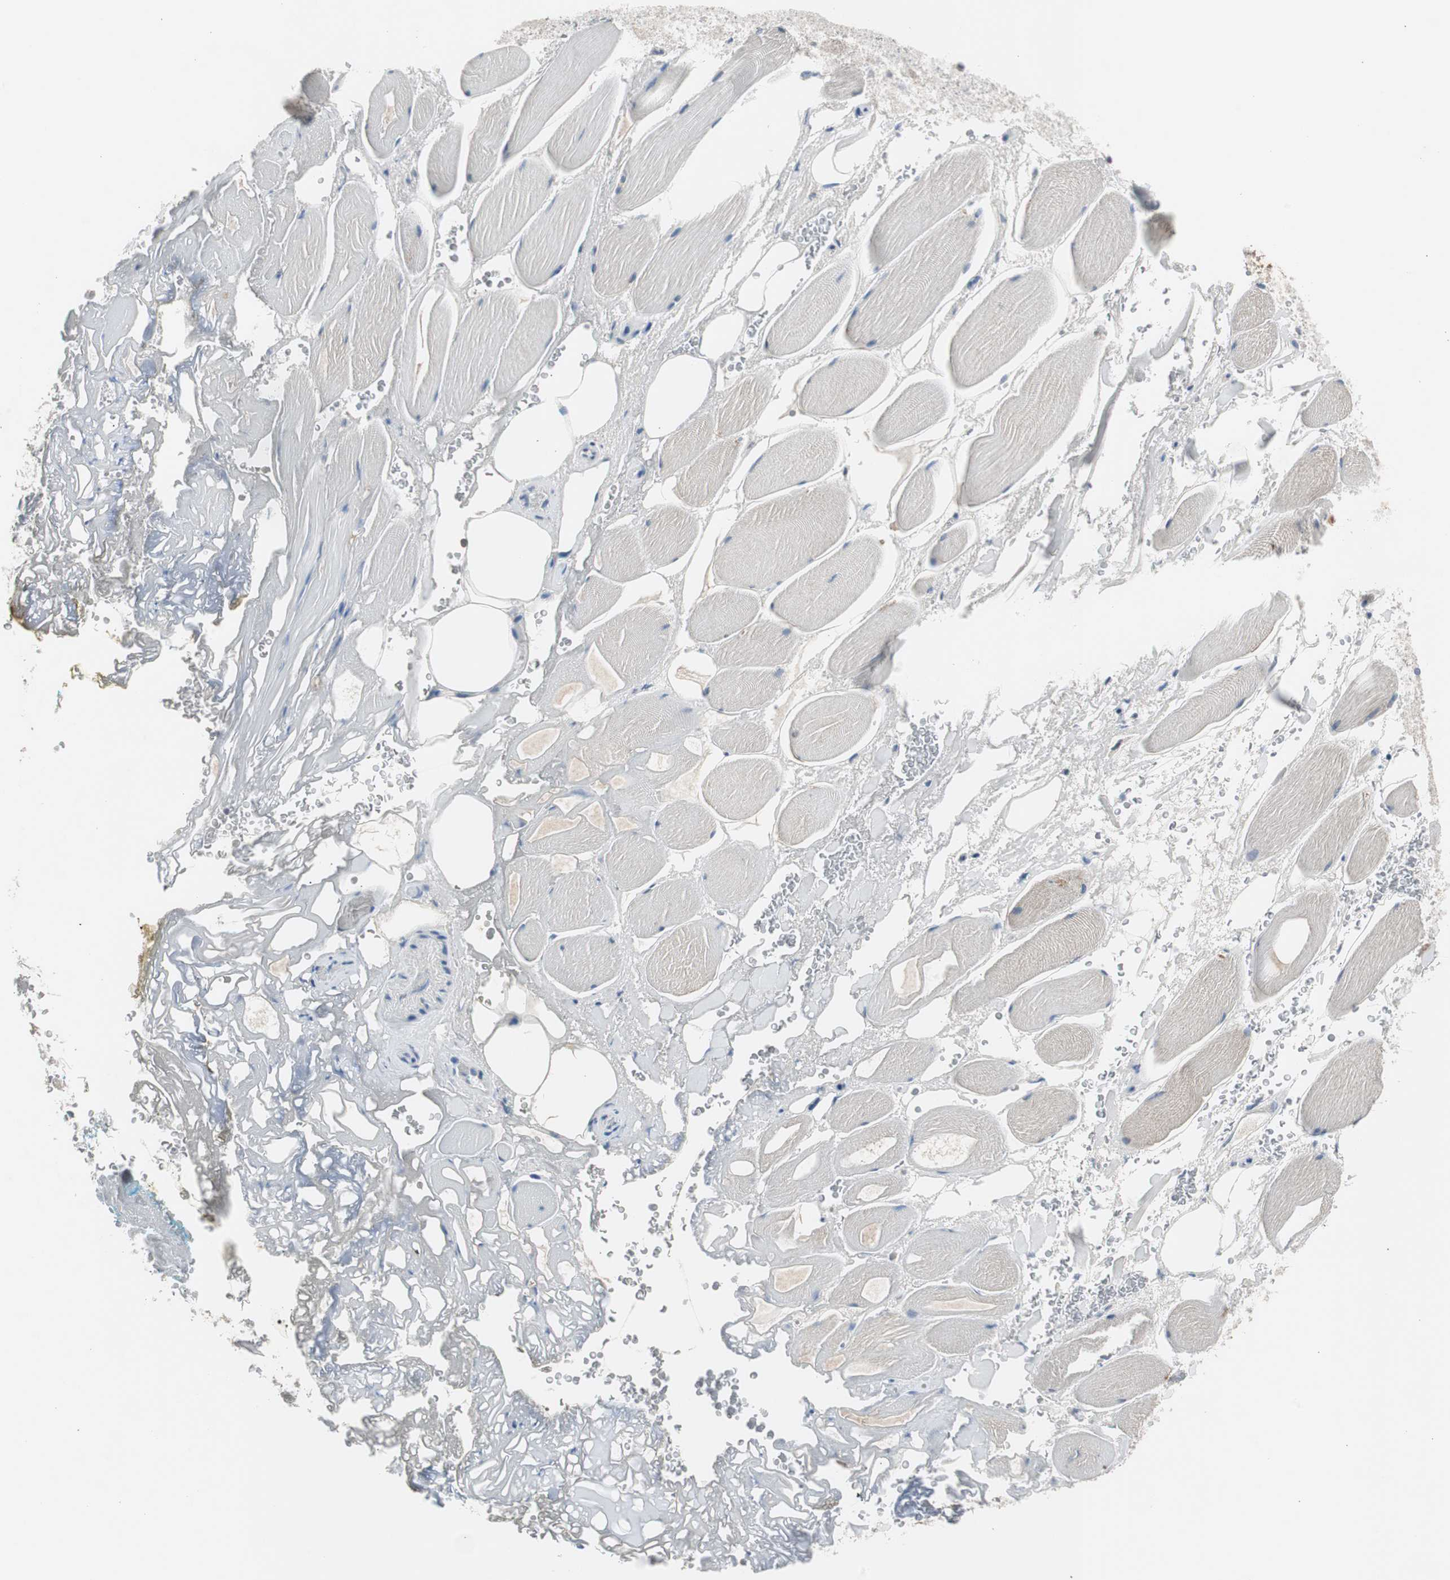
{"staining": {"intensity": "negative", "quantity": "none", "location": "none"}, "tissue": "adipose tissue", "cell_type": "Adipocytes", "image_type": "normal", "snomed": [{"axis": "morphology", "description": "Normal tissue, NOS"}, {"axis": "topography", "description": "Soft tissue"}, {"axis": "topography", "description": "Peripheral nerve tissue"}], "caption": "This is an immunohistochemistry (IHC) micrograph of normal human adipose tissue. There is no expression in adipocytes.", "gene": "TK1", "patient": {"sex": "female", "age": 71}}